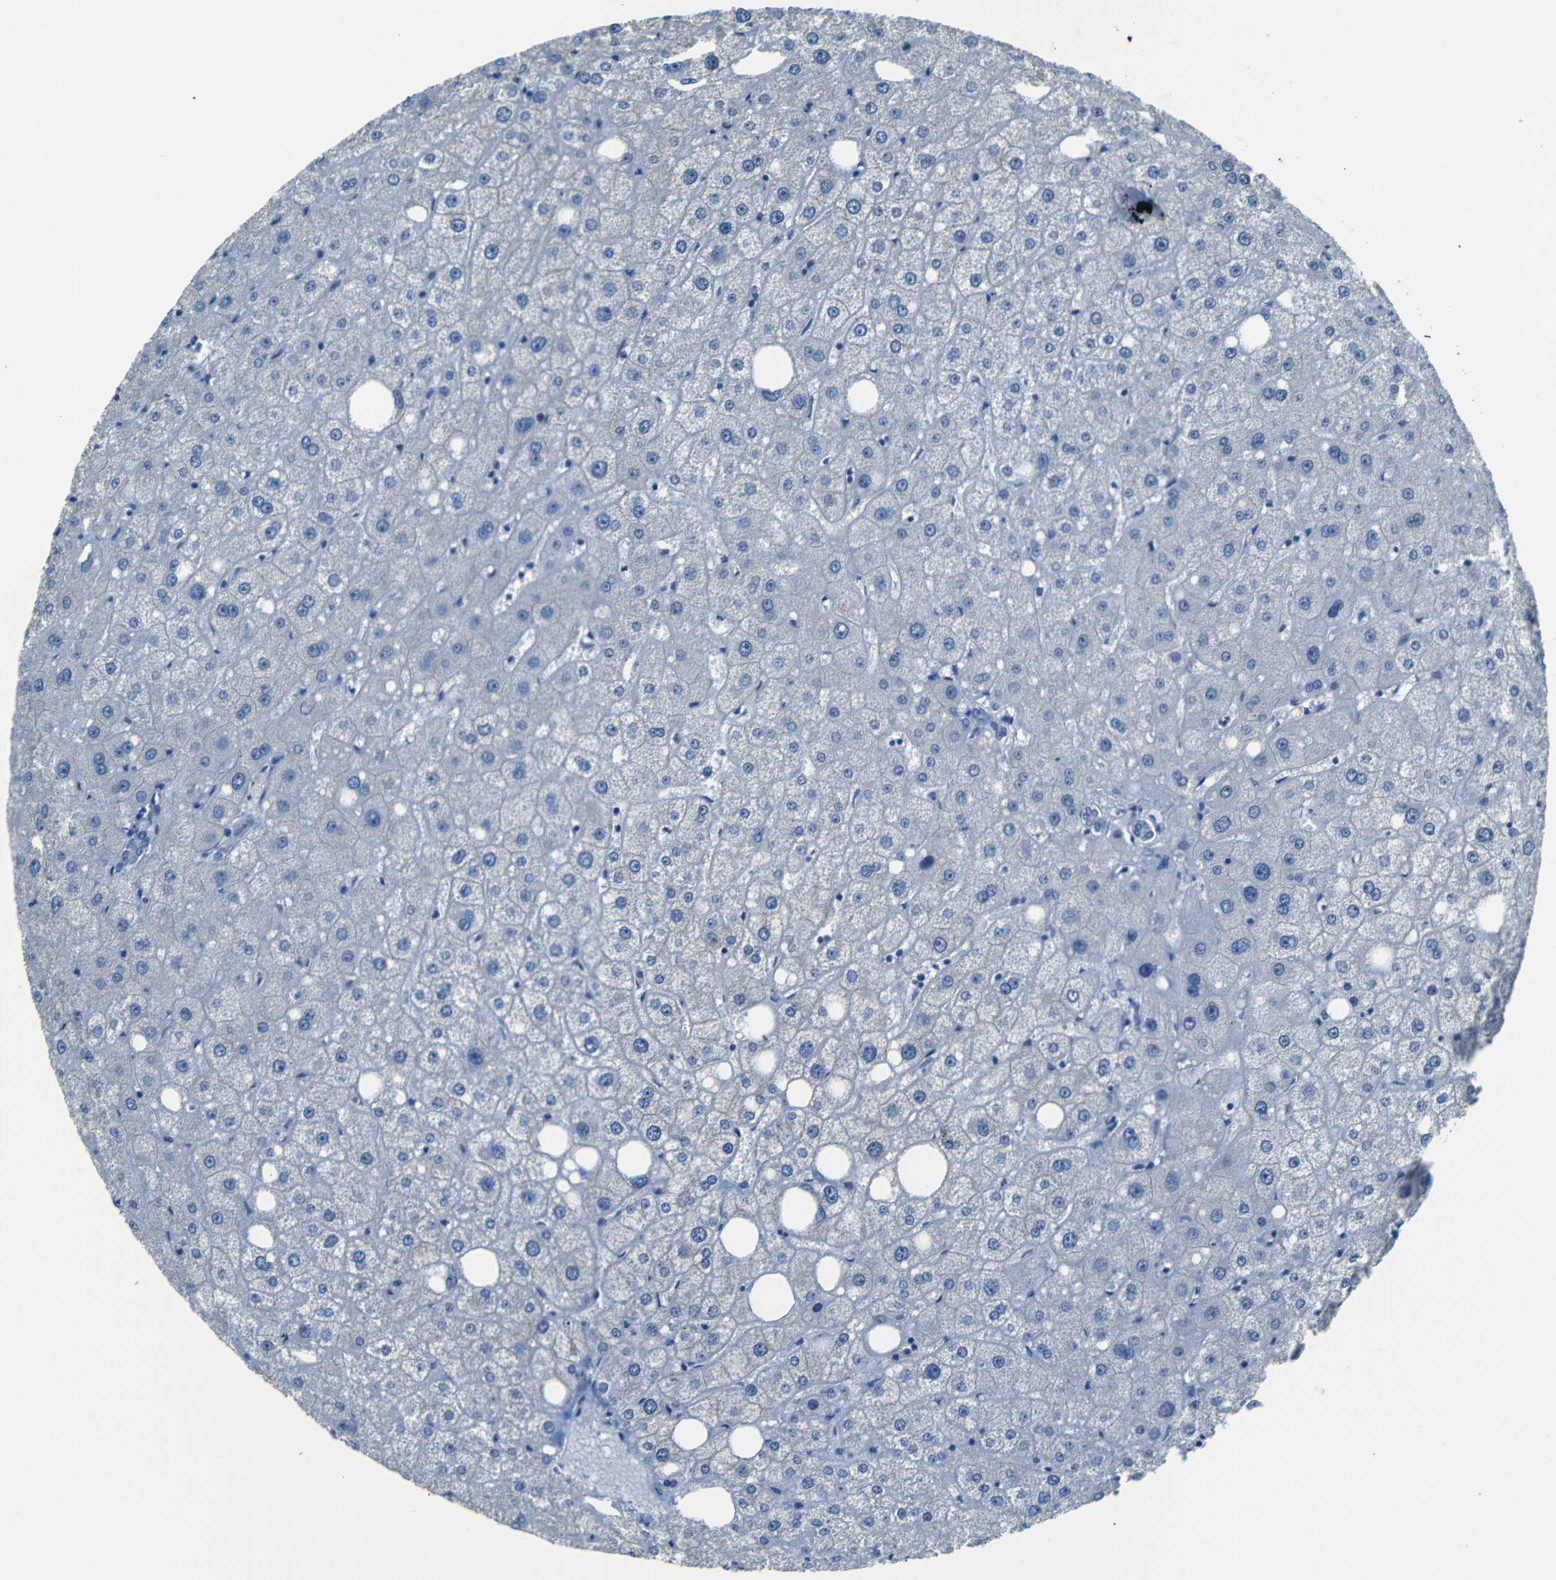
{"staining": {"intensity": "negative", "quantity": "none", "location": "none"}, "tissue": "liver", "cell_type": "Cholangiocytes", "image_type": "normal", "snomed": [{"axis": "morphology", "description": "Normal tissue, NOS"}, {"axis": "topography", "description": "Liver"}], "caption": "Image shows no significant protein expression in cholangiocytes of normal liver.", "gene": "ZMAT1", "patient": {"sex": "male", "age": 73}}